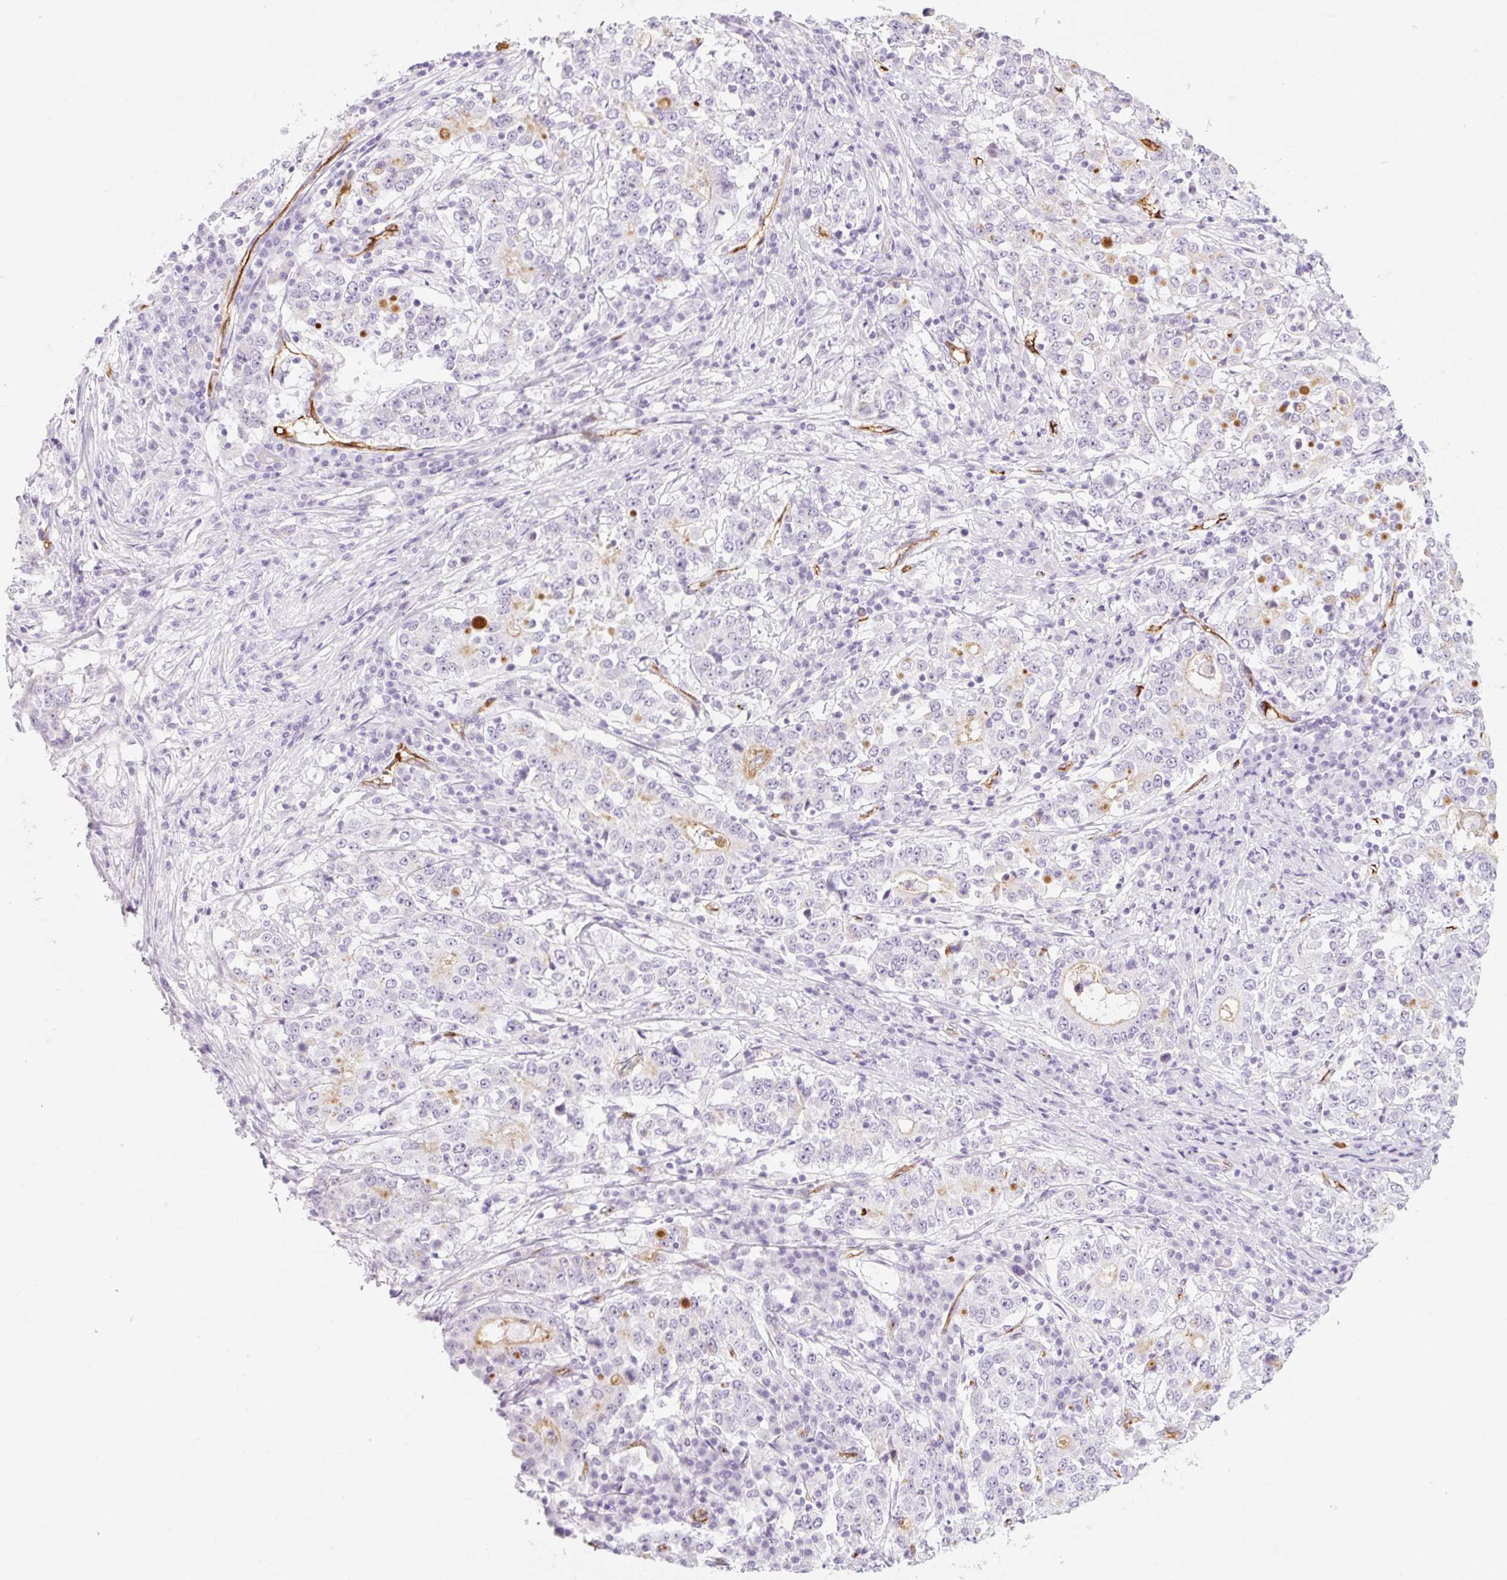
{"staining": {"intensity": "negative", "quantity": "none", "location": "none"}, "tissue": "stomach cancer", "cell_type": "Tumor cells", "image_type": "cancer", "snomed": [{"axis": "morphology", "description": "Adenocarcinoma, NOS"}, {"axis": "topography", "description": "Stomach"}], "caption": "Tumor cells show no significant protein expression in adenocarcinoma (stomach).", "gene": "TAF1L", "patient": {"sex": "male", "age": 59}}